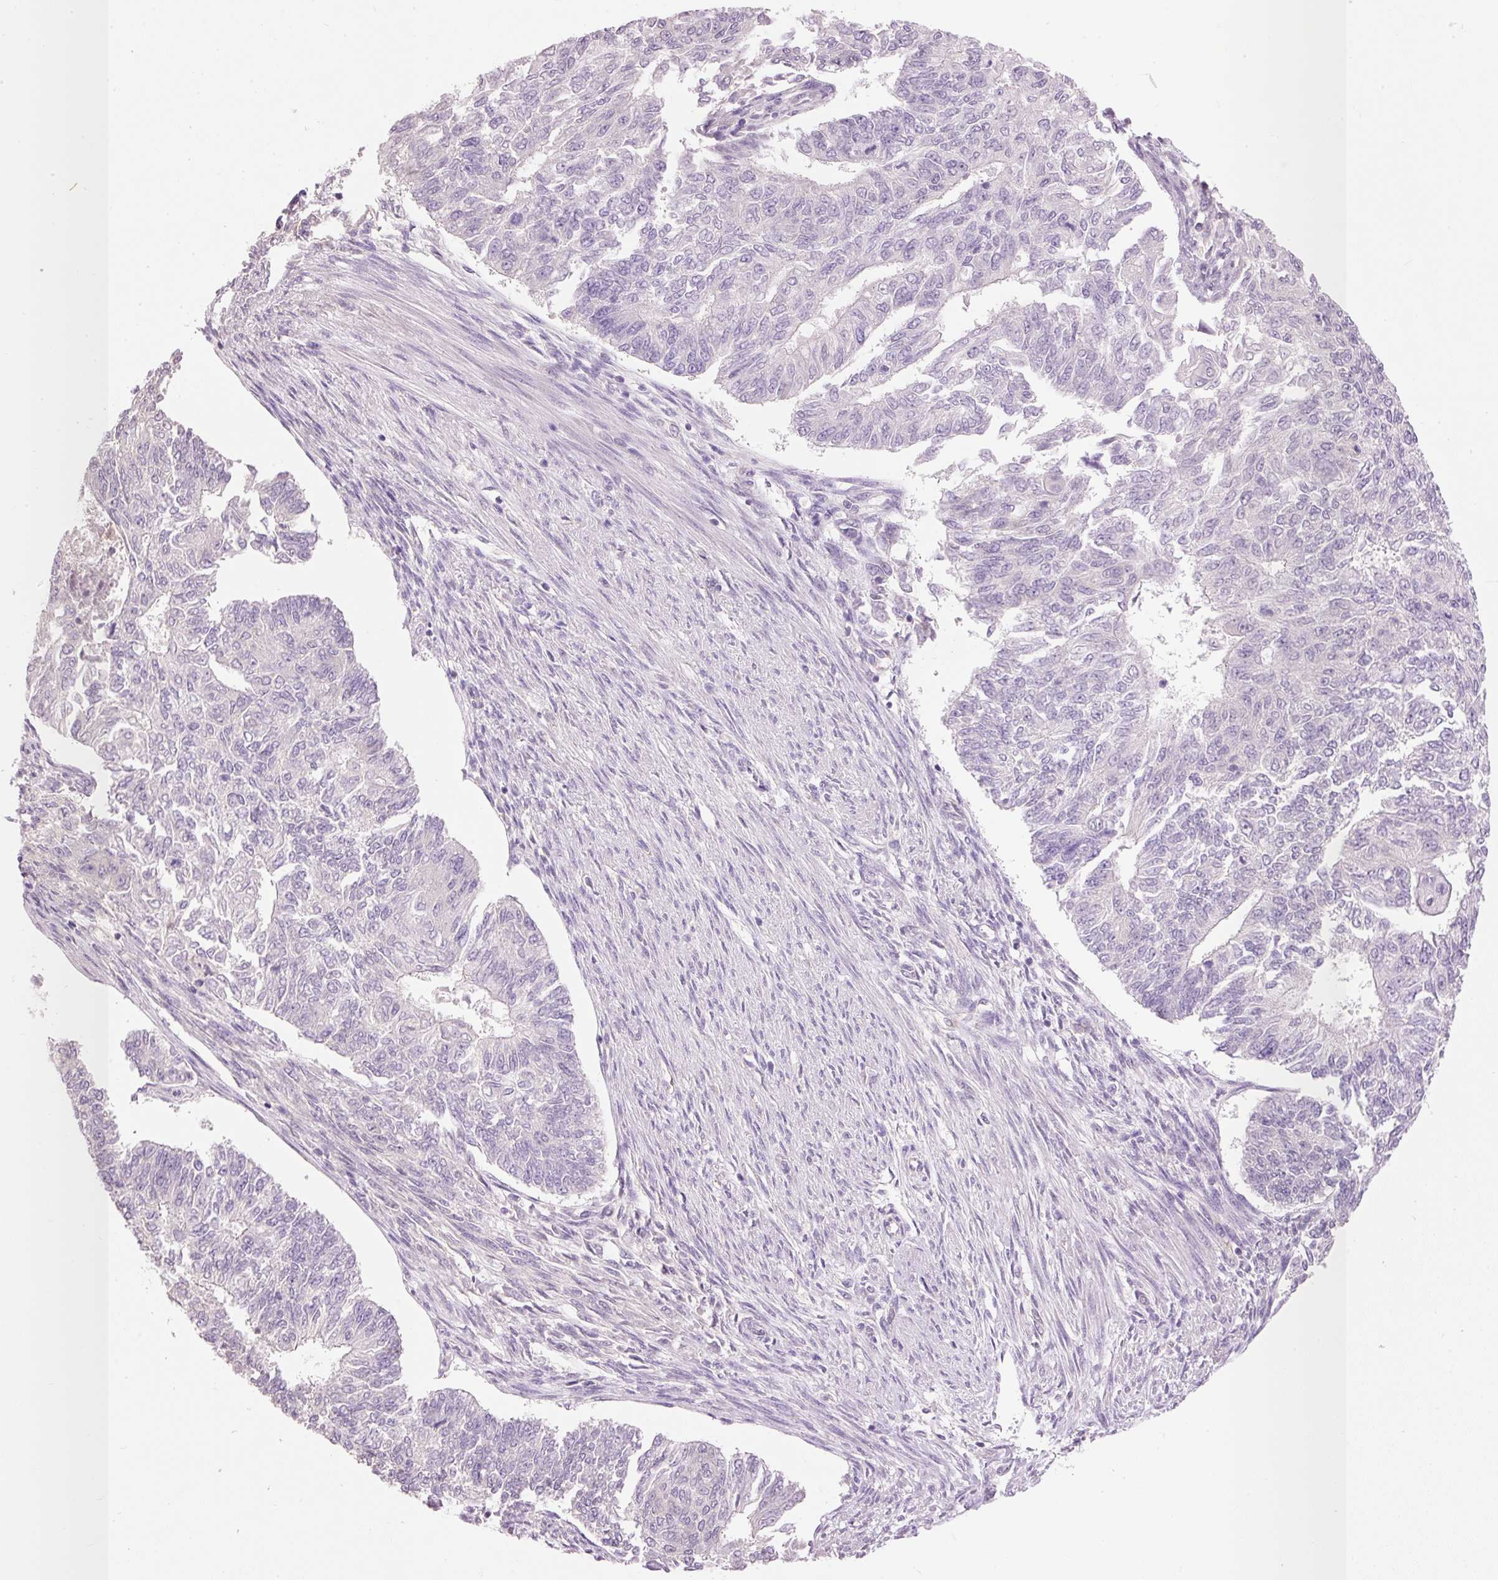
{"staining": {"intensity": "negative", "quantity": "none", "location": "none"}, "tissue": "endometrial cancer", "cell_type": "Tumor cells", "image_type": "cancer", "snomed": [{"axis": "morphology", "description": "Adenocarcinoma, NOS"}, {"axis": "topography", "description": "Endometrium"}], "caption": "A micrograph of human adenocarcinoma (endometrial) is negative for staining in tumor cells.", "gene": "PNPLA5", "patient": {"sex": "female", "age": 32}}